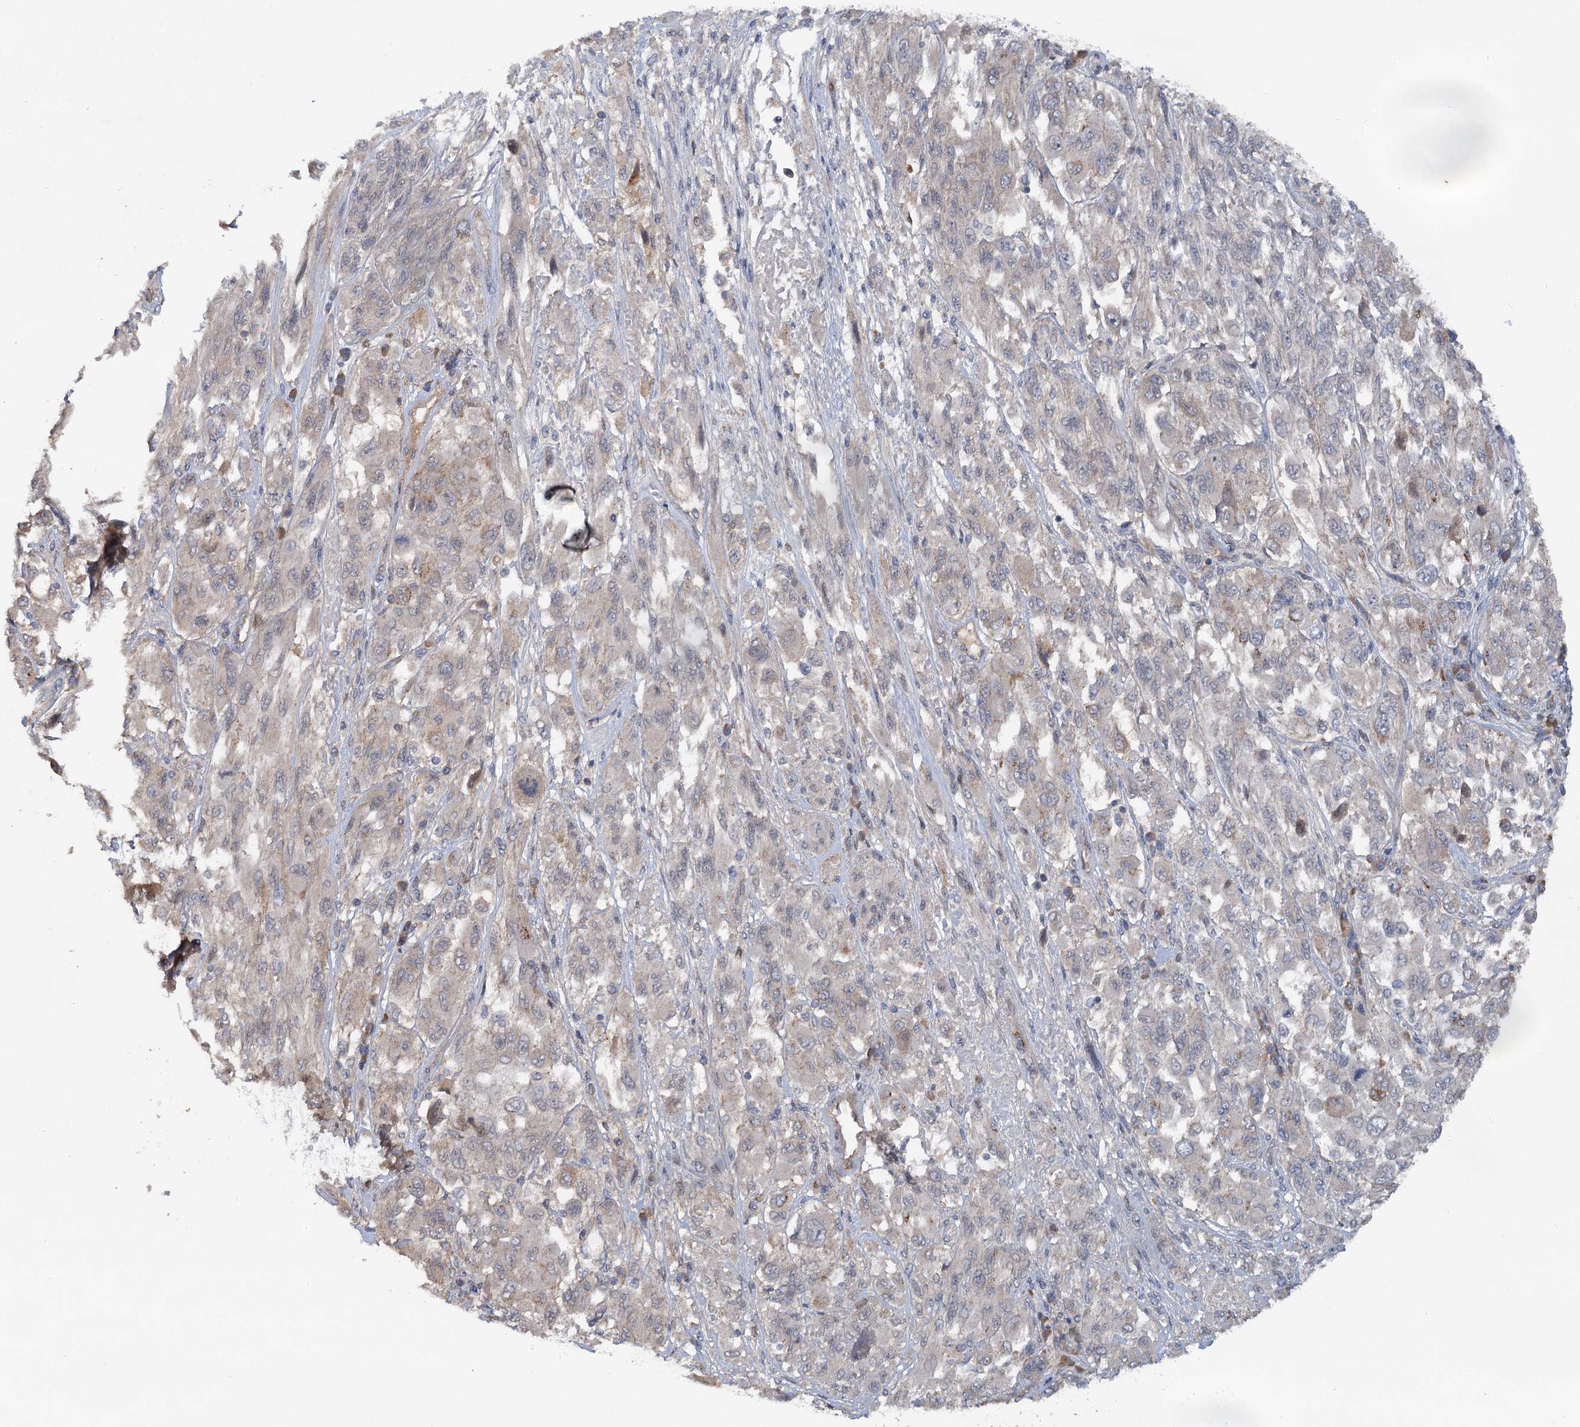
{"staining": {"intensity": "weak", "quantity": "<25%", "location": "cytoplasmic/membranous"}, "tissue": "melanoma", "cell_type": "Tumor cells", "image_type": "cancer", "snomed": [{"axis": "morphology", "description": "Malignant melanoma, NOS"}, {"axis": "topography", "description": "Skin"}], "caption": "This histopathology image is of malignant melanoma stained with IHC to label a protein in brown with the nuclei are counter-stained blue. There is no expression in tumor cells.", "gene": "ZNF324", "patient": {"sex": "female", "age": 91}}